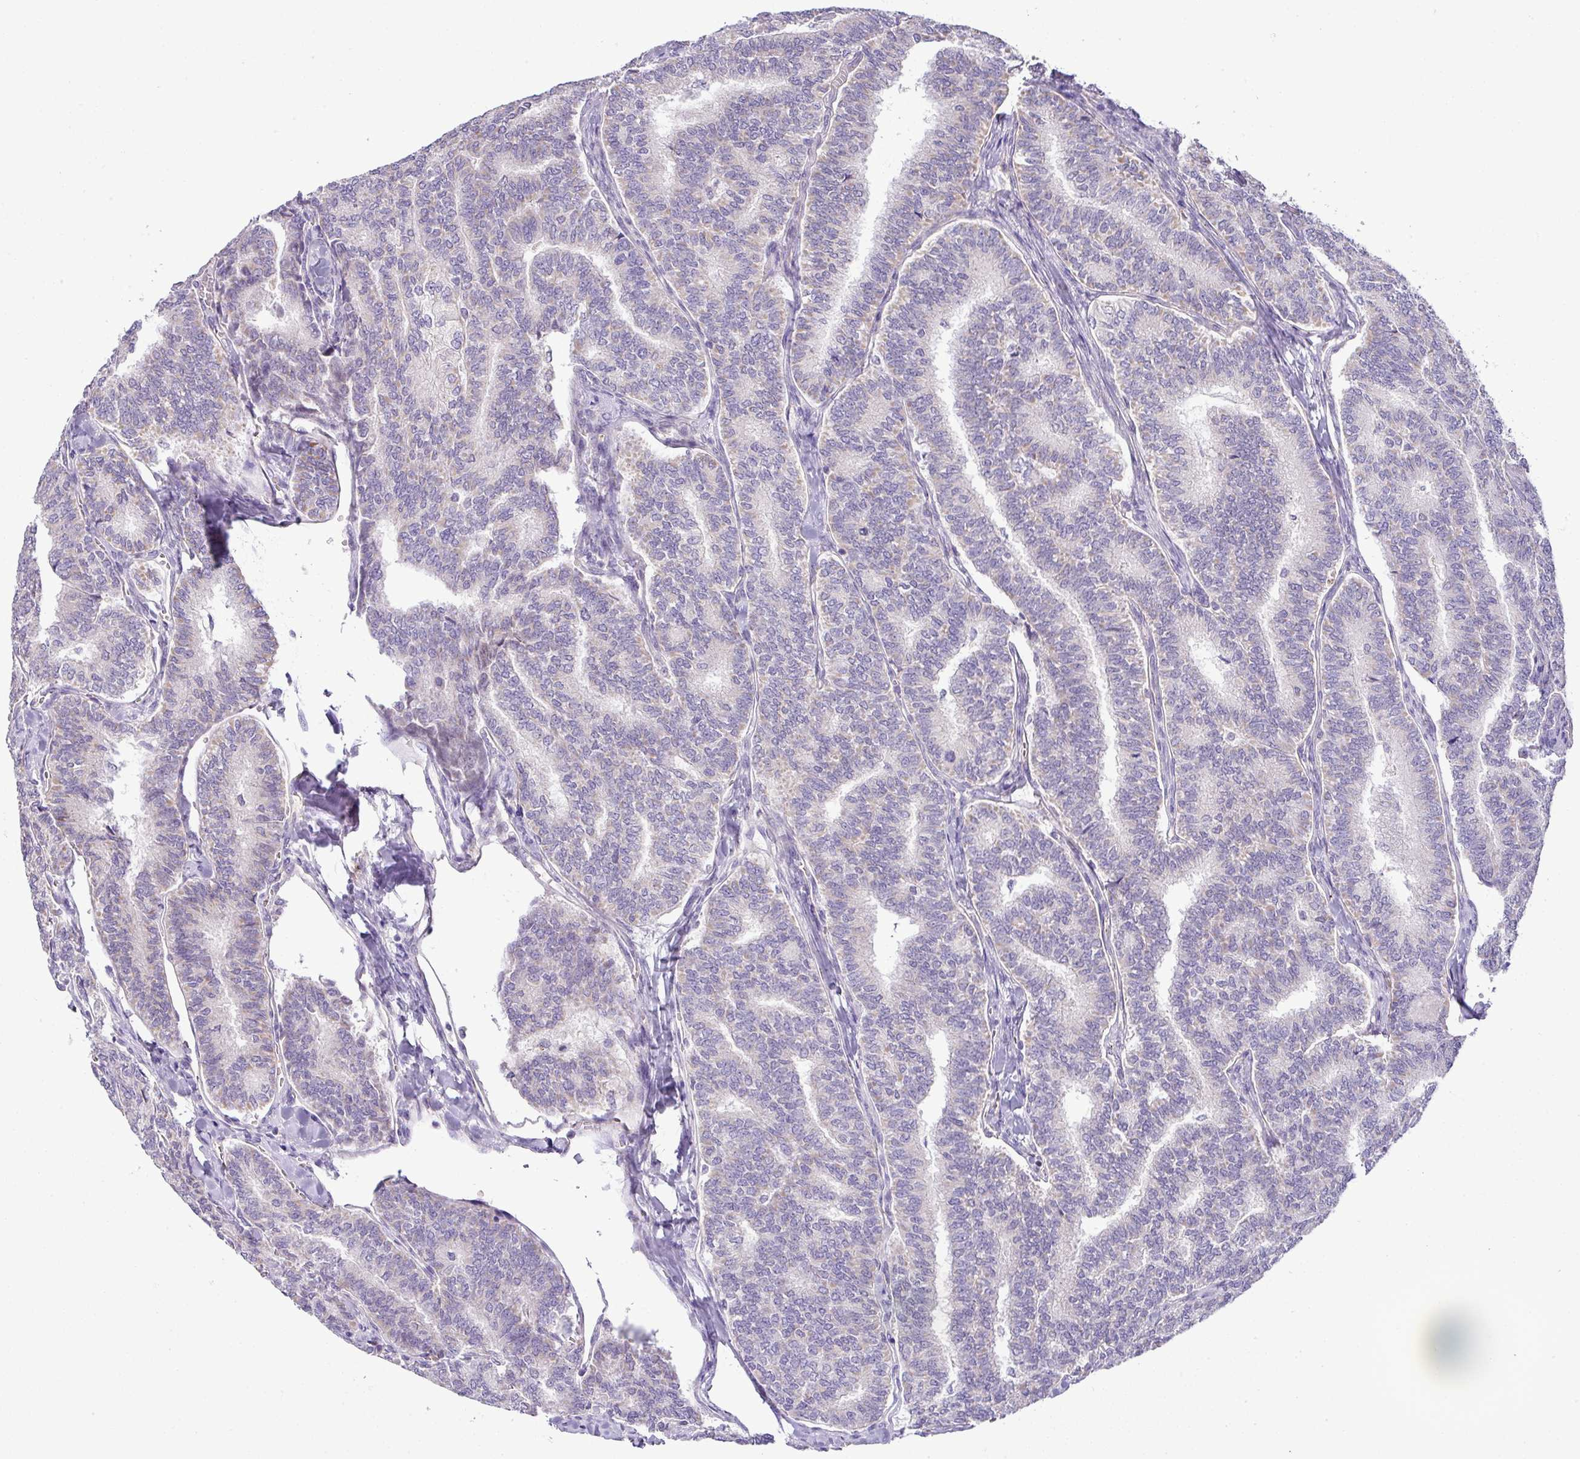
{"staining": {"intensity": "negative", "quantity": "none", "location": "none"}, "tissue": "thyroid cancer", "cell_type": "Tumor cells", "image_type": "cancer", "snomed": [{"axis": "morphology", "description": "Papillary adenocarcinoma, NOS"}, {"axis": "topography", "description": "Thyroid gland"}], "caption": "The immunohistochemistry (IHC) histopathology image has no significant expression in tumor cells of thyroid papillary adenocarcinoma tissue.", "gene": "HBEGF", "patient": {"sex": "female", "age": 35}}